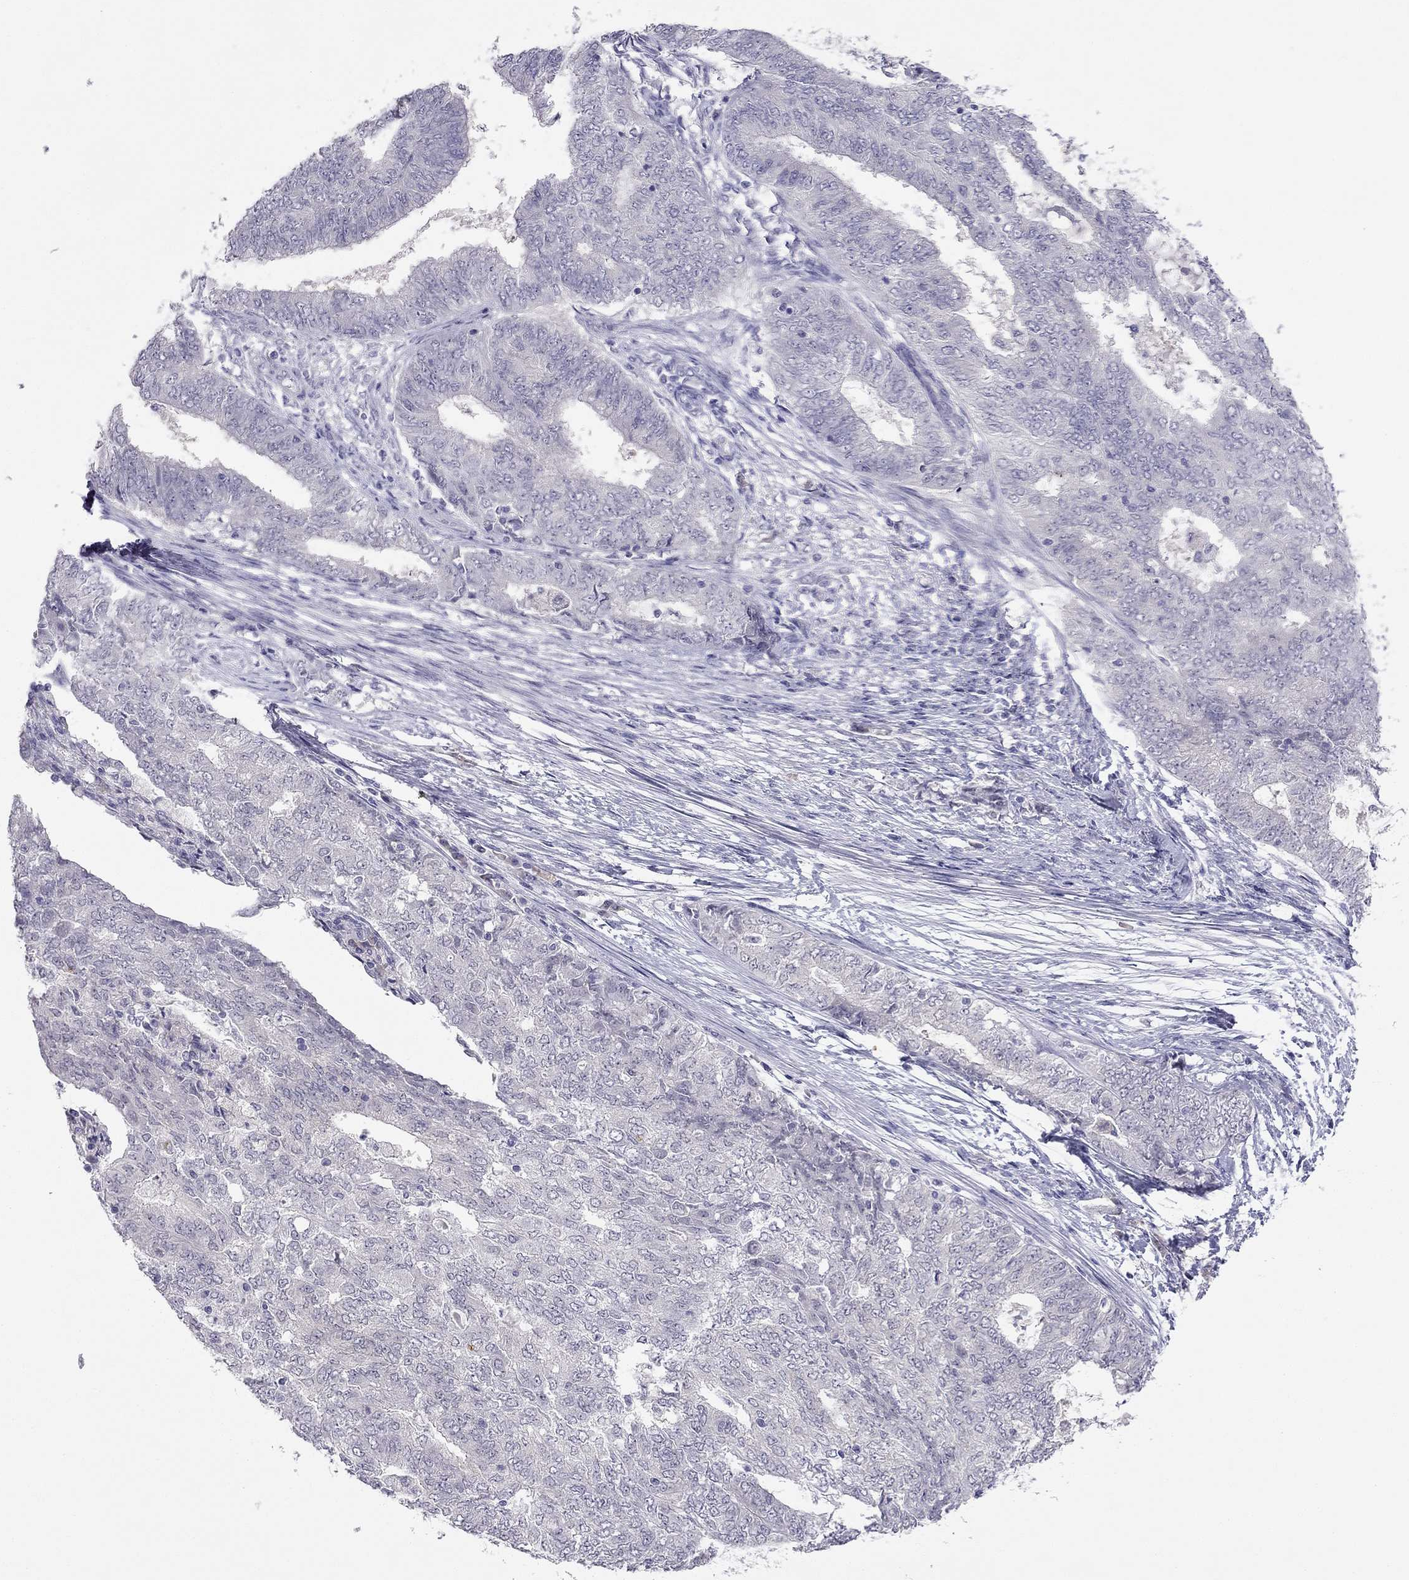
{"staining": {"intensity": "negative", "quantity": "none", "location": "none"}, "tissue": "endometrial cancer", "cell_type": "Tumor cells", "image_type": "cancer", "snomed": [{"axis": "morphology", "description": "Adenocarcinoma, NOS"}, {"axis": "topography", "description": "Endometrium"}], "caption": "DAB (3,3'-diaminobenzidine) immunohistochemical staining of human endometrial cancer demonstrates no significant staining in tumor cells.", "gene": "C16orf89", "patient": {"sex": "female", "age": 62}}